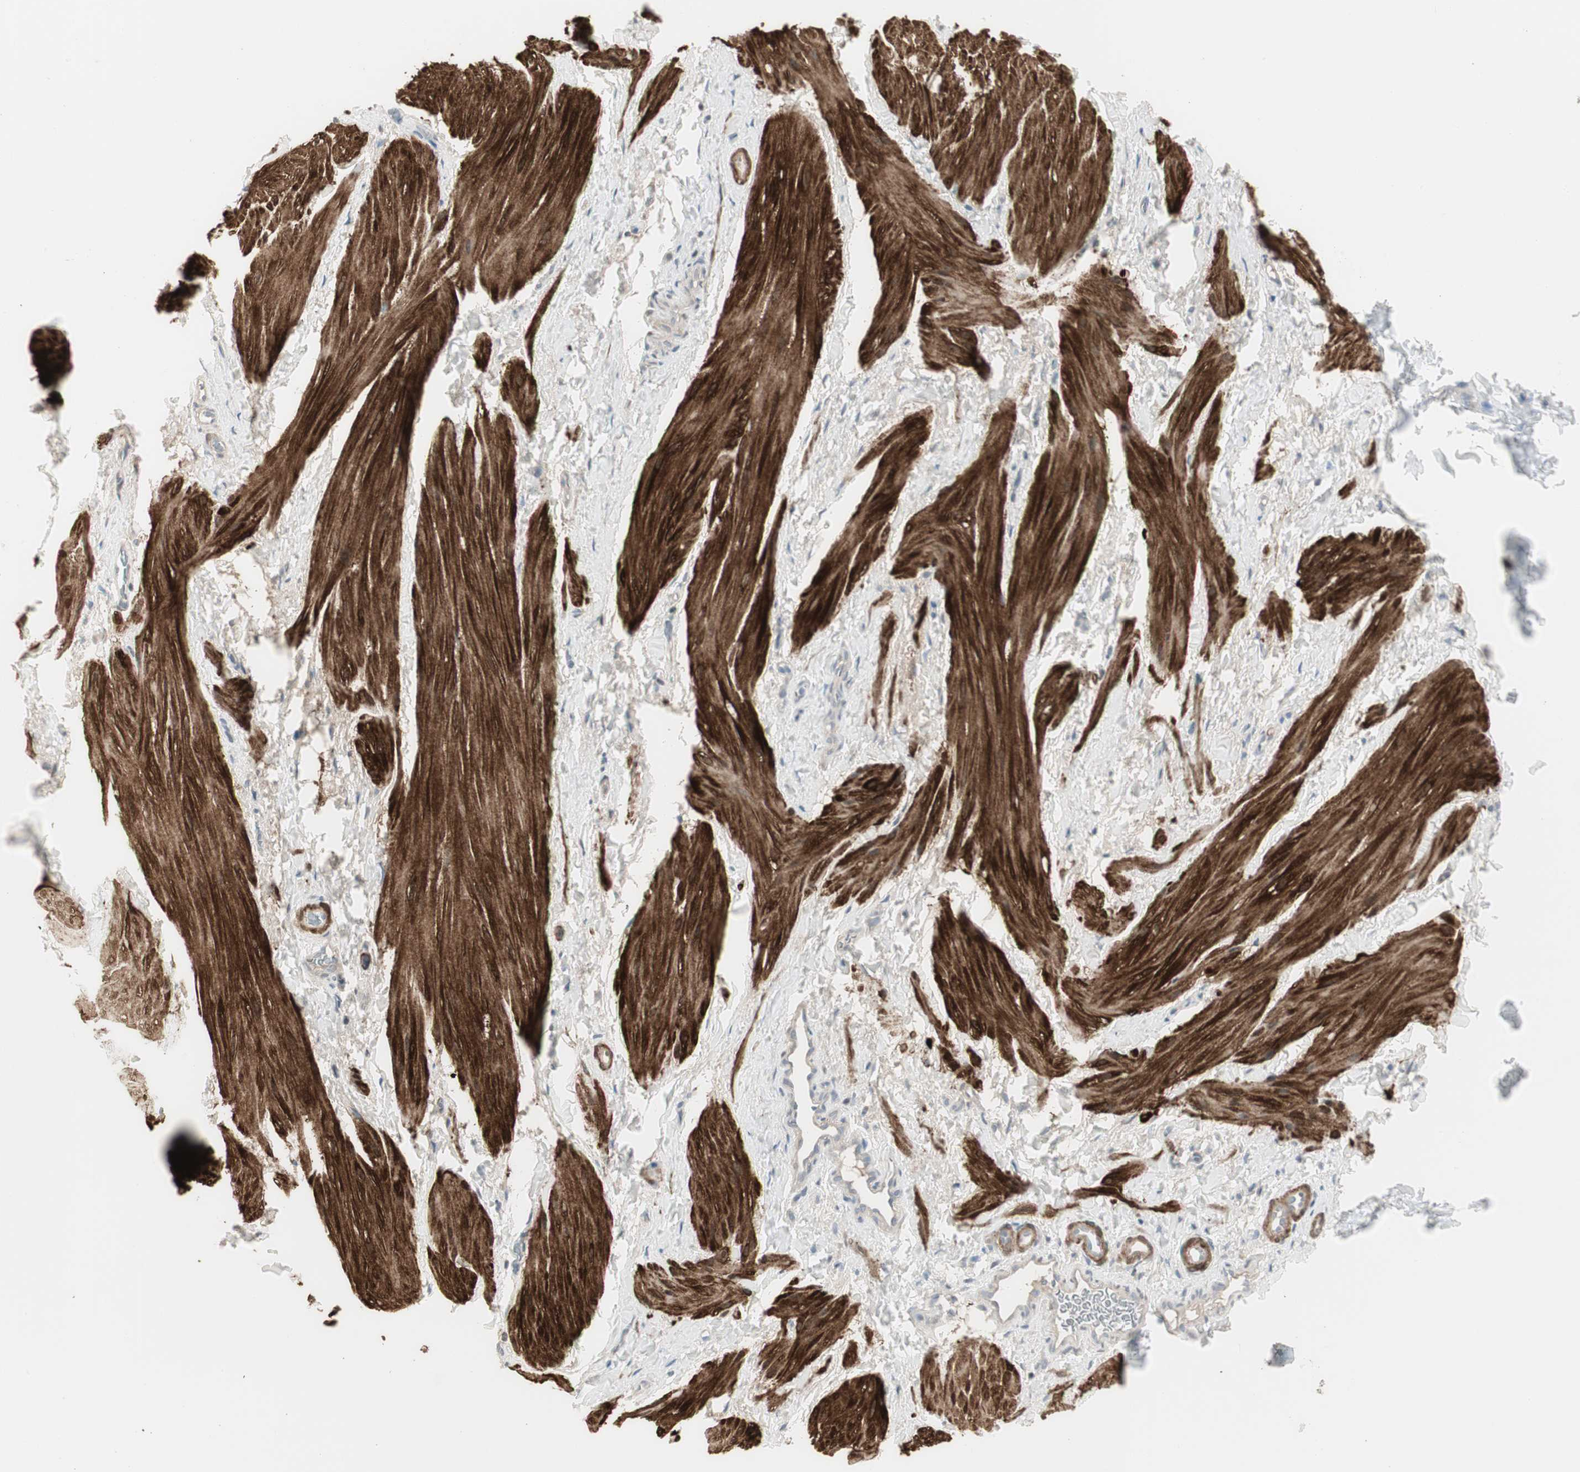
{"staining": {"intensity": "strong", "quantity": ">75%", "location": "cytoplasmic/membranous"}, "tissue": "smooth muscle", "cell_type": "Smooth muscle cells", "image_type": "normal", "snomed": [{"axis": "morphology", "description": "Normal tissue, NOS"}, {"axis": "topography", "description": "Smooth muscle"}], "caption": "The immunohistochemical stain shows strong cytoplasmic/membranous staining in smooth muscle cells of normal smooth muscle.", "gene": "DMPK", "patient": {"sex": "male", "age": 16}}